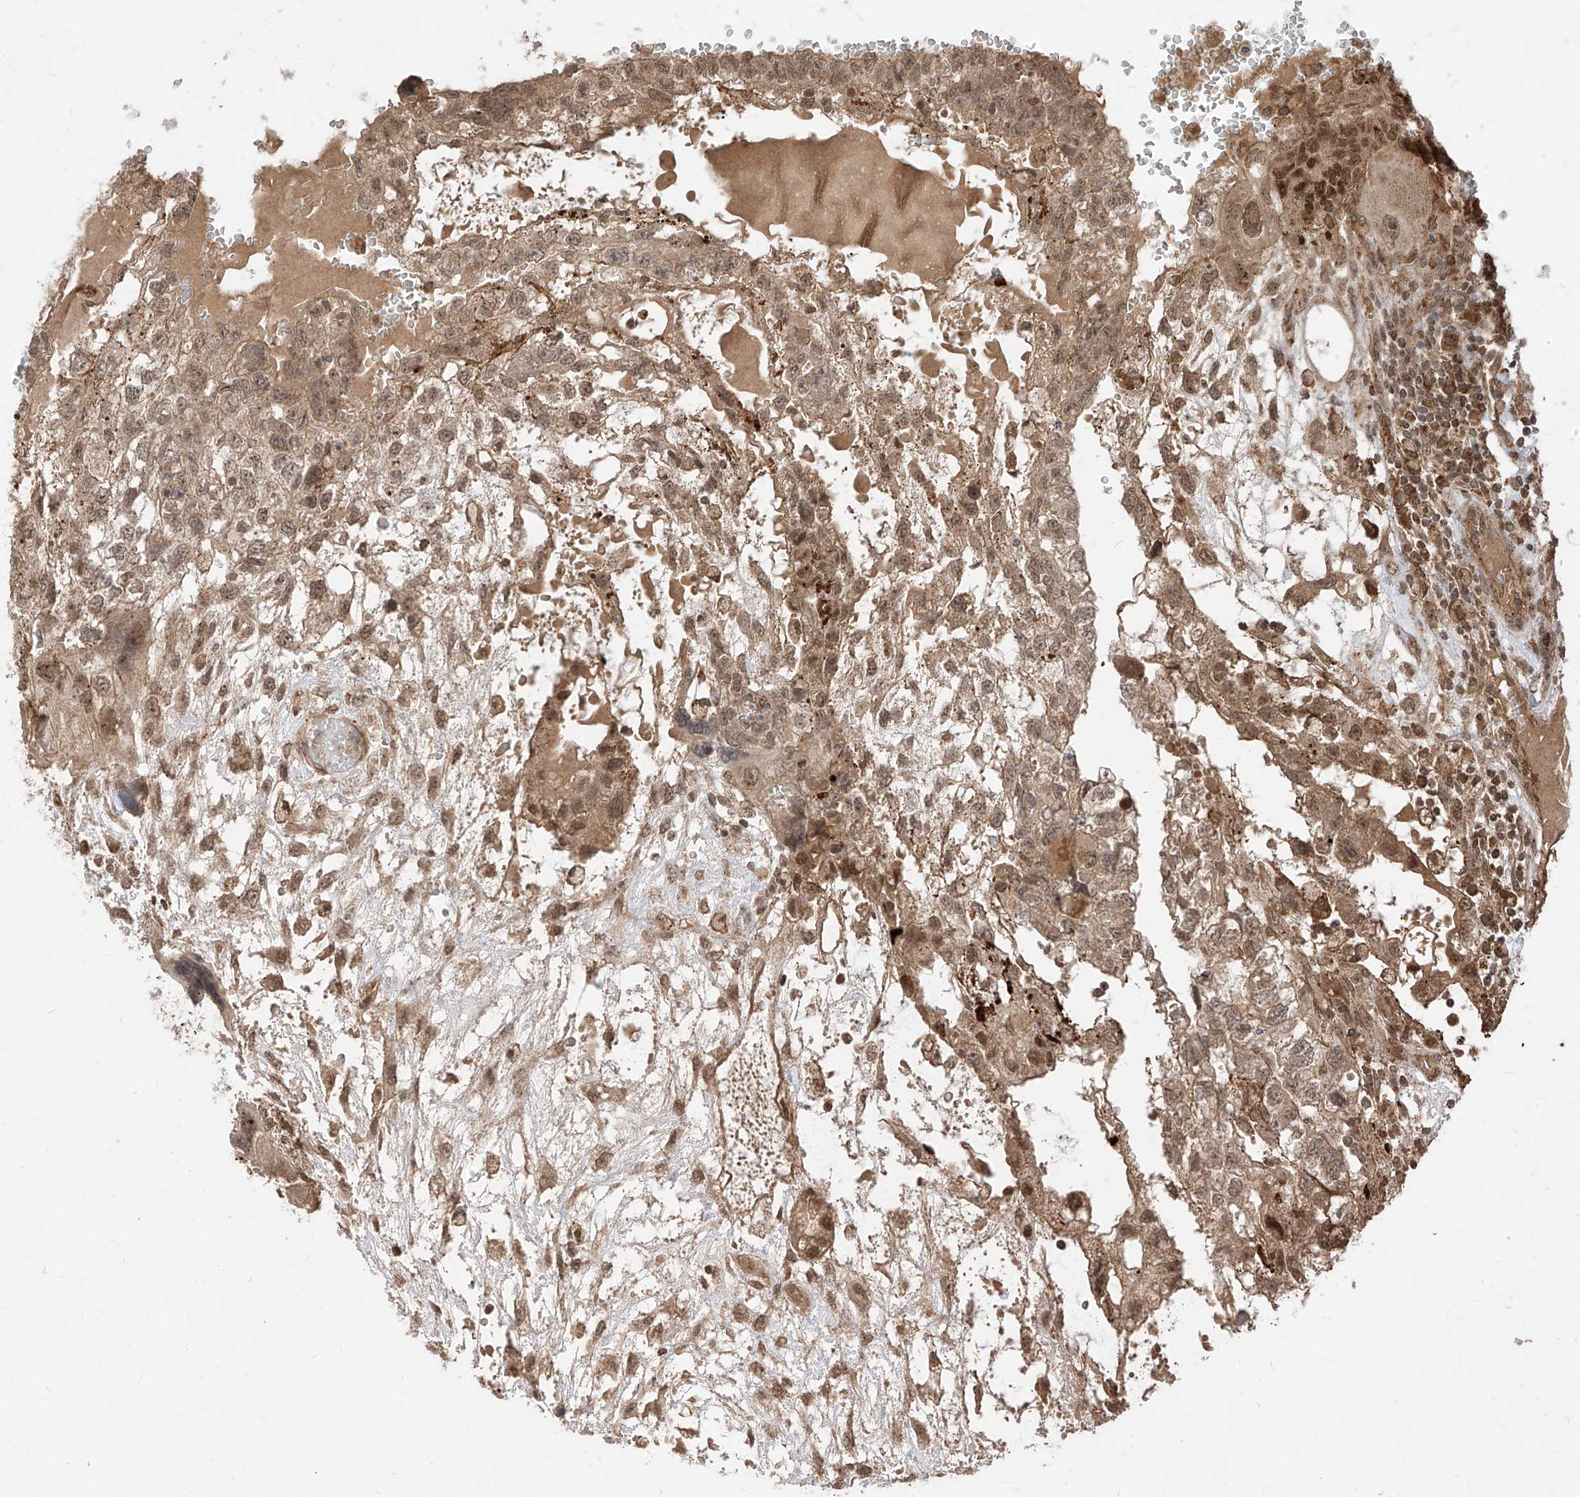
{"staining": {"intensity": "weak", "quantity": ">75%", "location": "nuclear"}, "tissue": "testis cancer", "cell_type": "Tumor cells", "image_type": "cancer", "snomed": [{"axis": "morphology", "description": "Carcinoma, Embryonal, NOS"}, {"axis": "topography", "description": "Testis"}], "caption": "Immunohistochemical staining of testis embryonal carcinoma shows low levels of weak nuclear protein staining in approximately >75% of tumor cells.", "gene": "LCOR", "patient": {"sex": "male", "age": 36}}